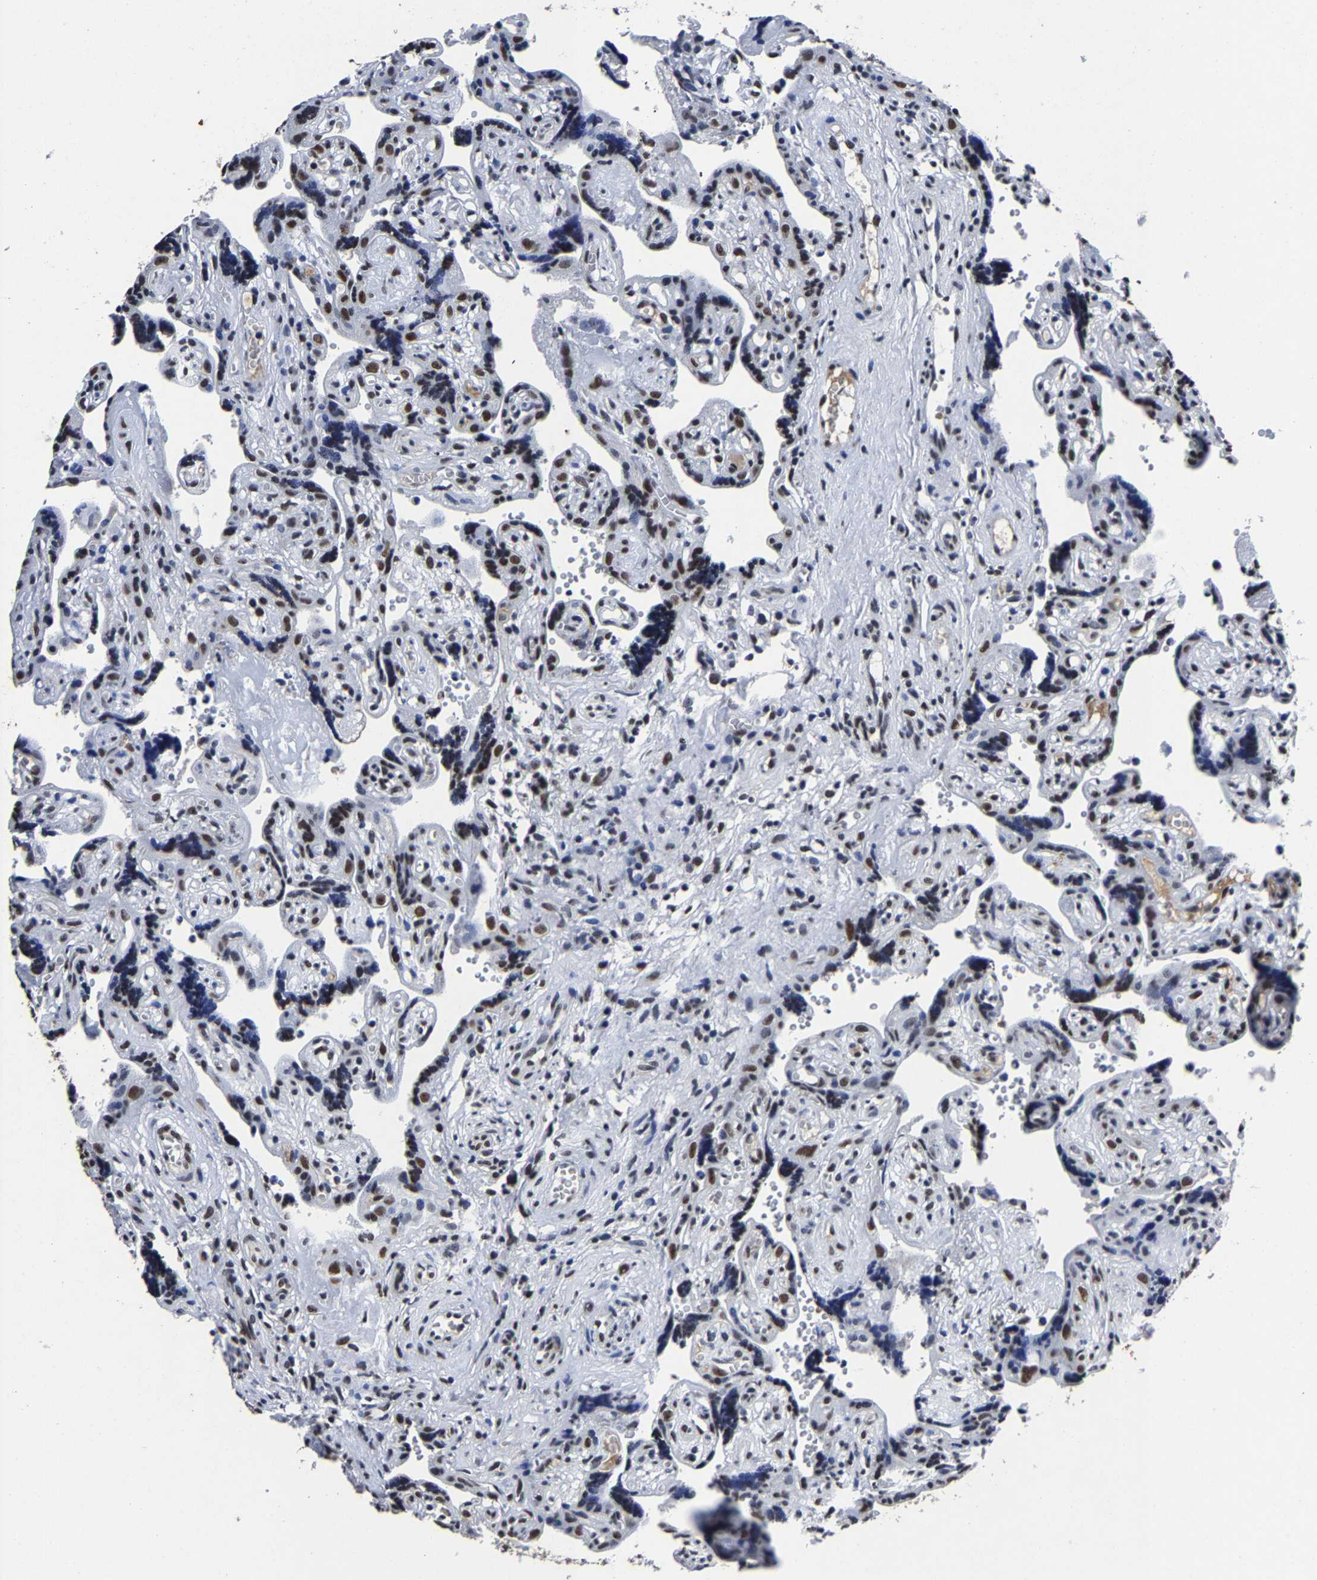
{"staining": {"intensity": "strong", "quantity": "25%-75%", "location": "nuclear"}, "tissue": "placenta", "cell_type": "Decidual cells", "image_type": "normal", "snomed": [{"axis": "morphology", "description": "Normal tissue, NOS"}, {"axis": "topography", "description": "Placenta"}], "caption": "Strong nuclear staining is identified in about 25%-75% of decidual cells in unremarkable placenta.", "gene": "RBM45", "patient": {"sex": "female", "age": 30}}